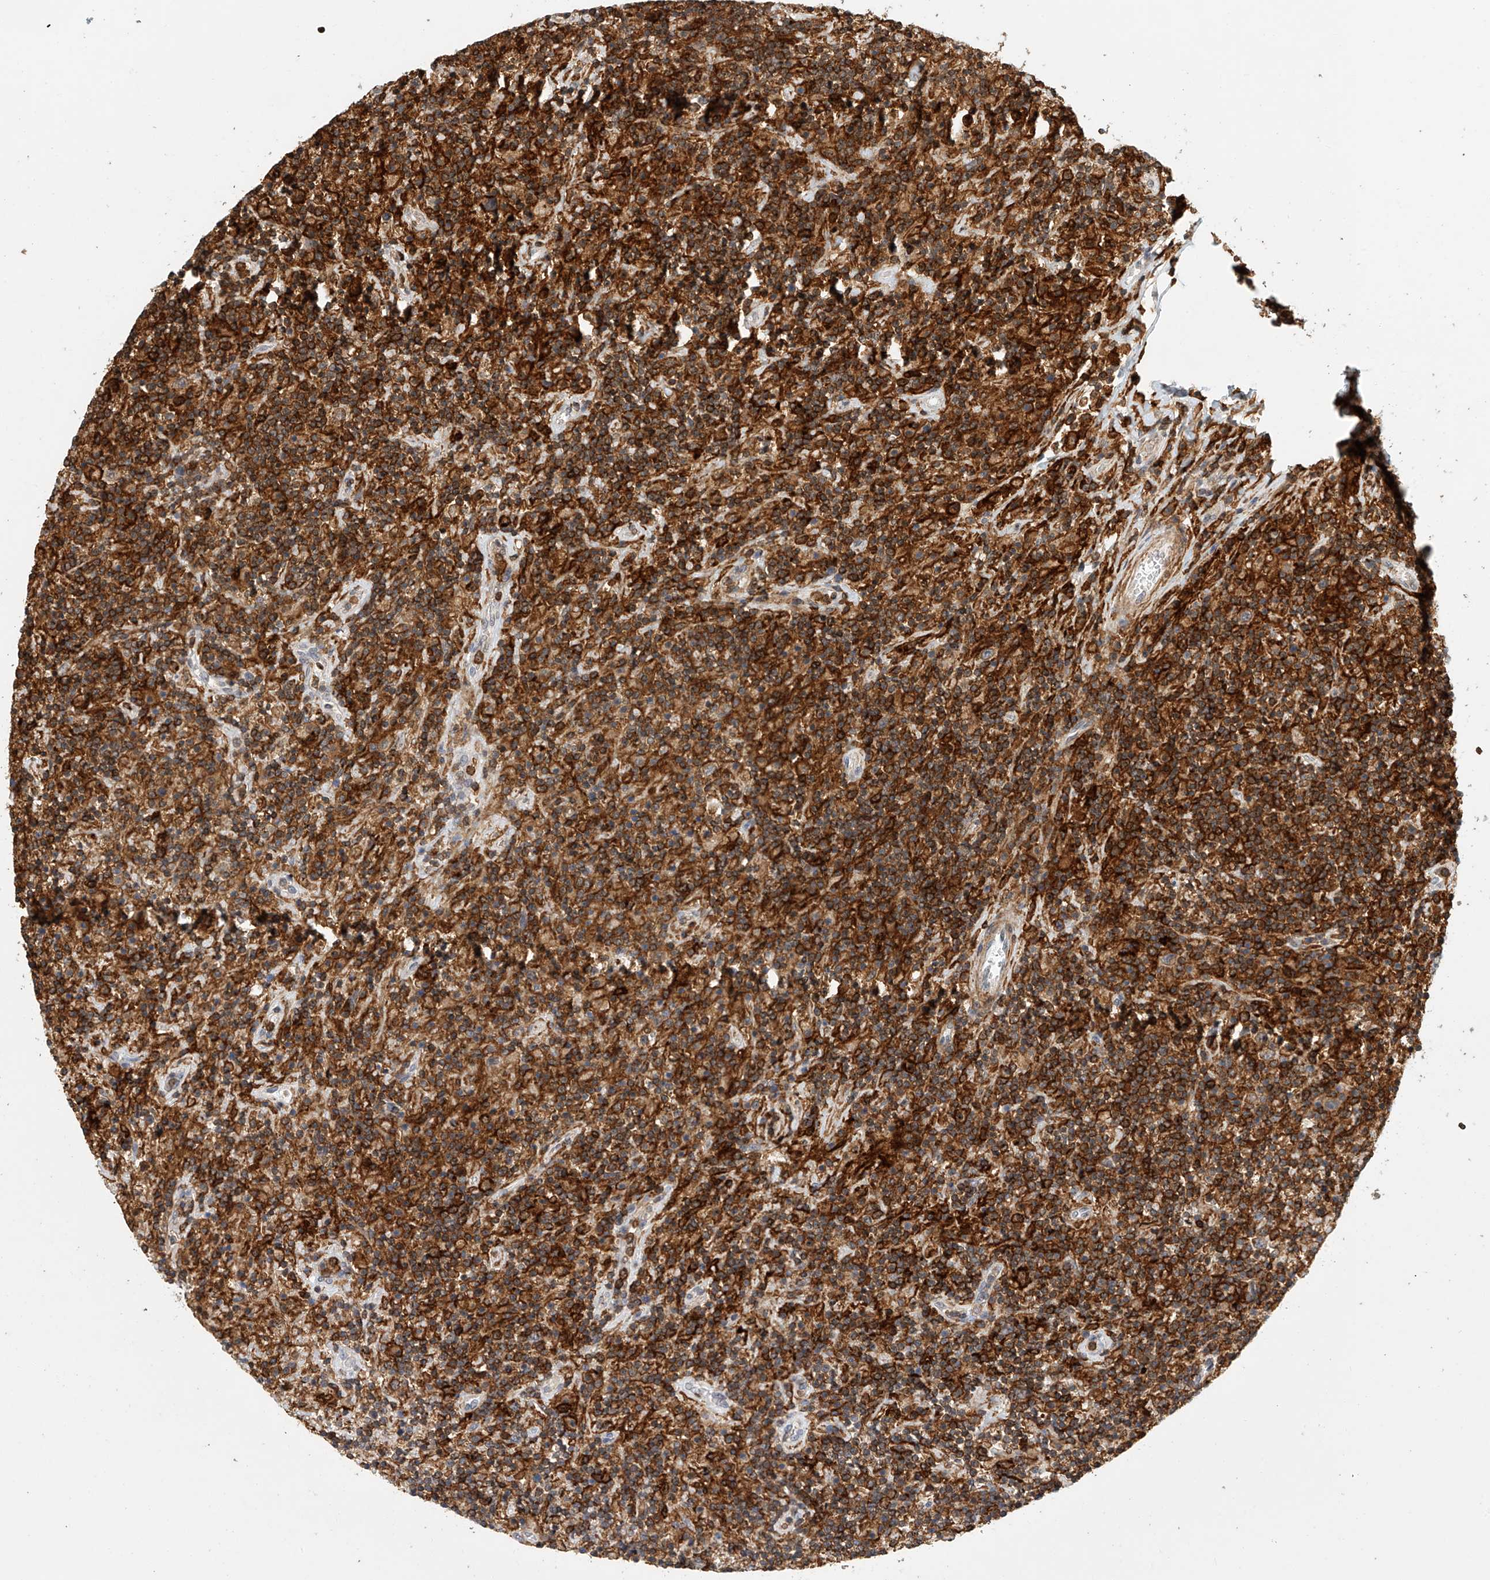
{"staining": {"intensity": "moderate", "quantity": ">75%", "location": "cytoplasmic/membranous"}, "tissue": "lymphoma", "cell_type": "Tumor cells", "image_type": "cancer", "snomed": [{"axis": "morphology", "description": "Hodgkin's disease, NOS"}, {"axis": "topography", "description": "Lymph node"}], "caption": "Immunohistochemistry (IHC) image of human Hodgkin's disease stained for a protein (brown), which shows medium levels of moderate cytoplasmic/membranous positivity in about >75% of tumor cells.", "gene": "MICAL1", "patient": {"sex": "male", "age": 70}}